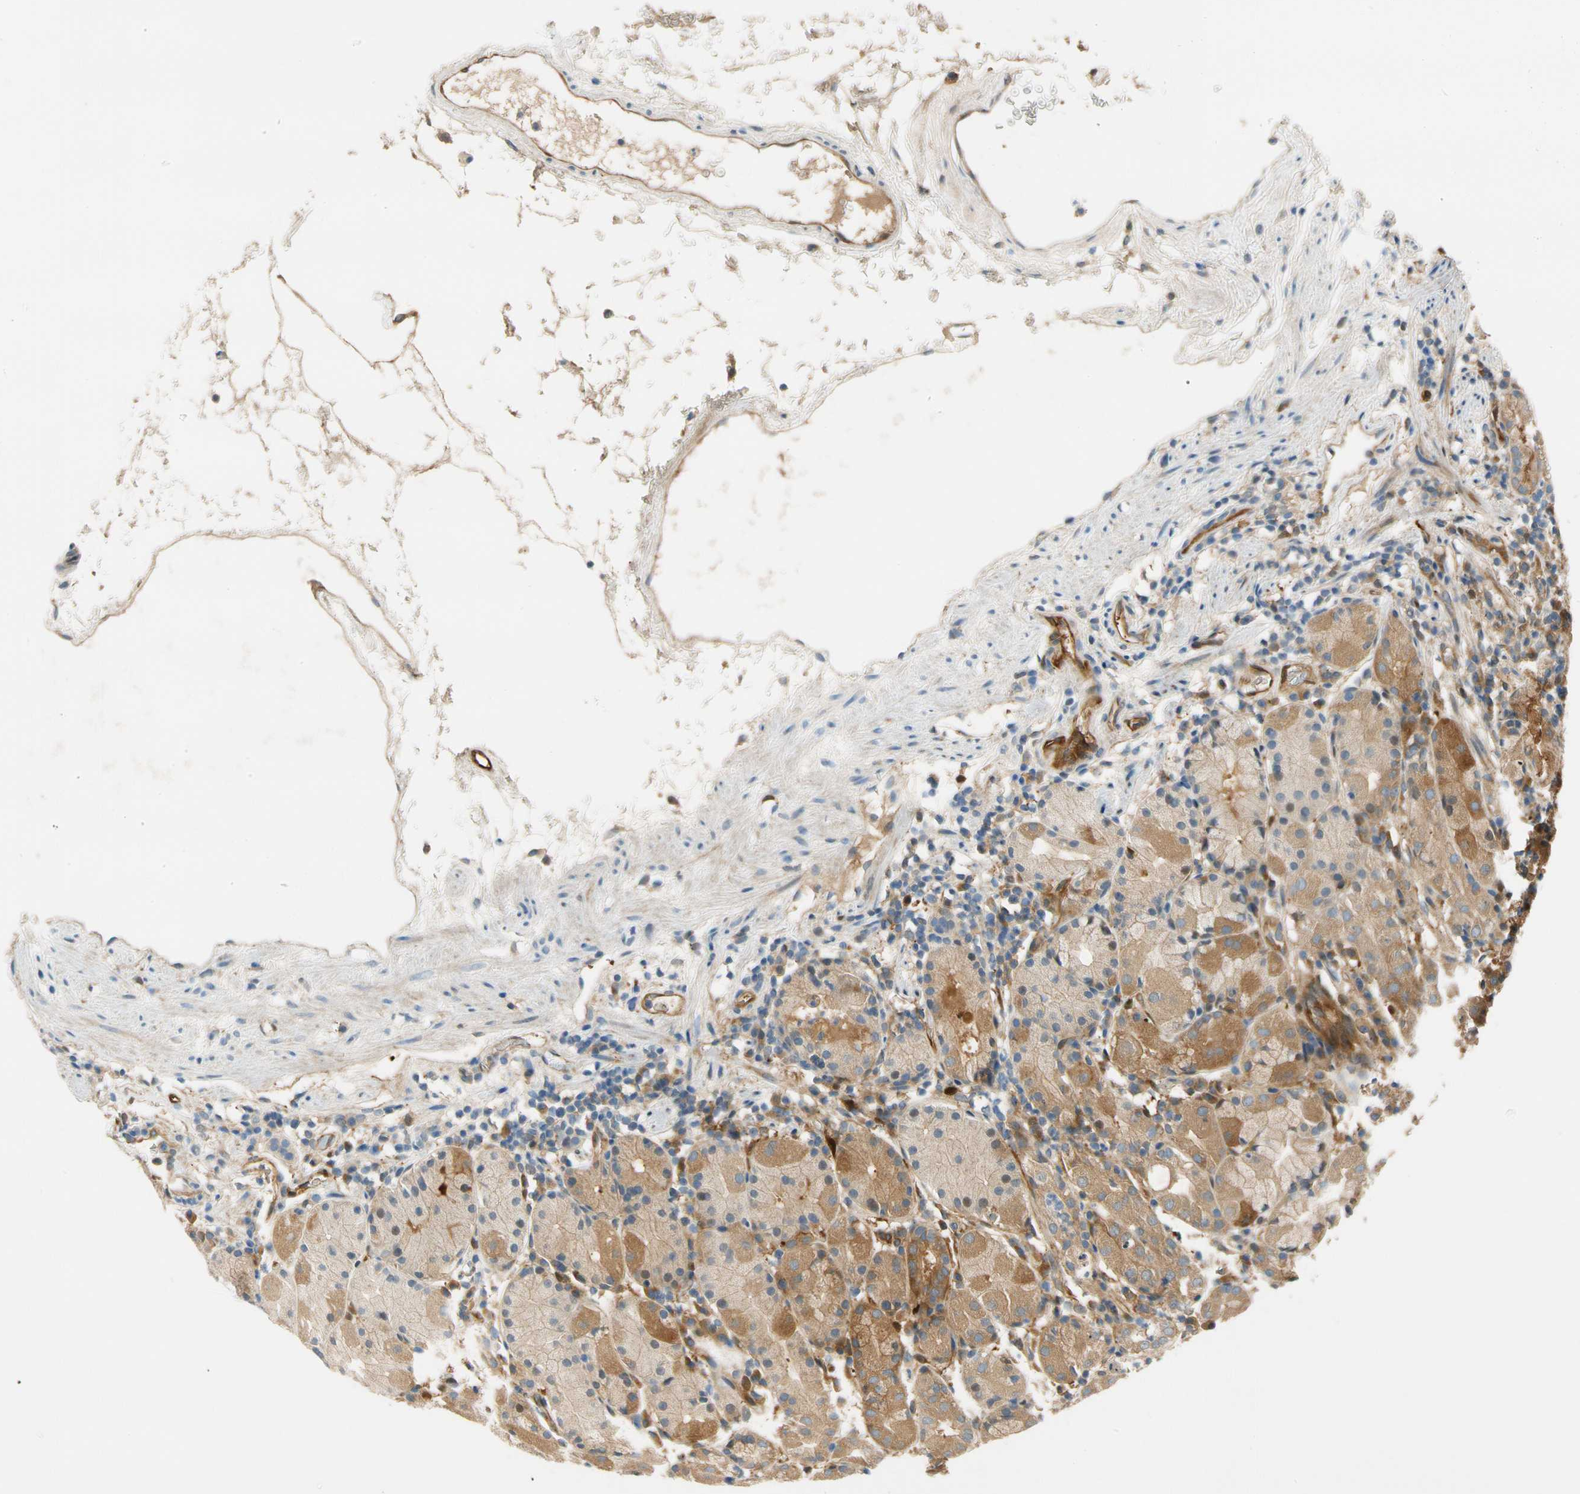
{"staining": {"intensity": "moderate", "quantity": ">75%", "location": "cytoplasmic/membranous"}, "tissue": "stomach", "cell_type": "Glandular cells", "image_type": "normal", "snomed": [{"axis": "morphology", "description": "Normal tissue, NOS"}, {"axis": "topography", "description": "Stomach"}, {"axis": "topography", "description": "Stomach, lower"}], "caption": "Immunohistochemical staining of unremarkable human stomach reveals moderate cytoplasmic/membranous protein staining in approximately >75% of glandular cells. (IHC, brightfield microscopy, high magnification).", "gene": "PARP14", "patient": {"sex": "female", "age": 75}}